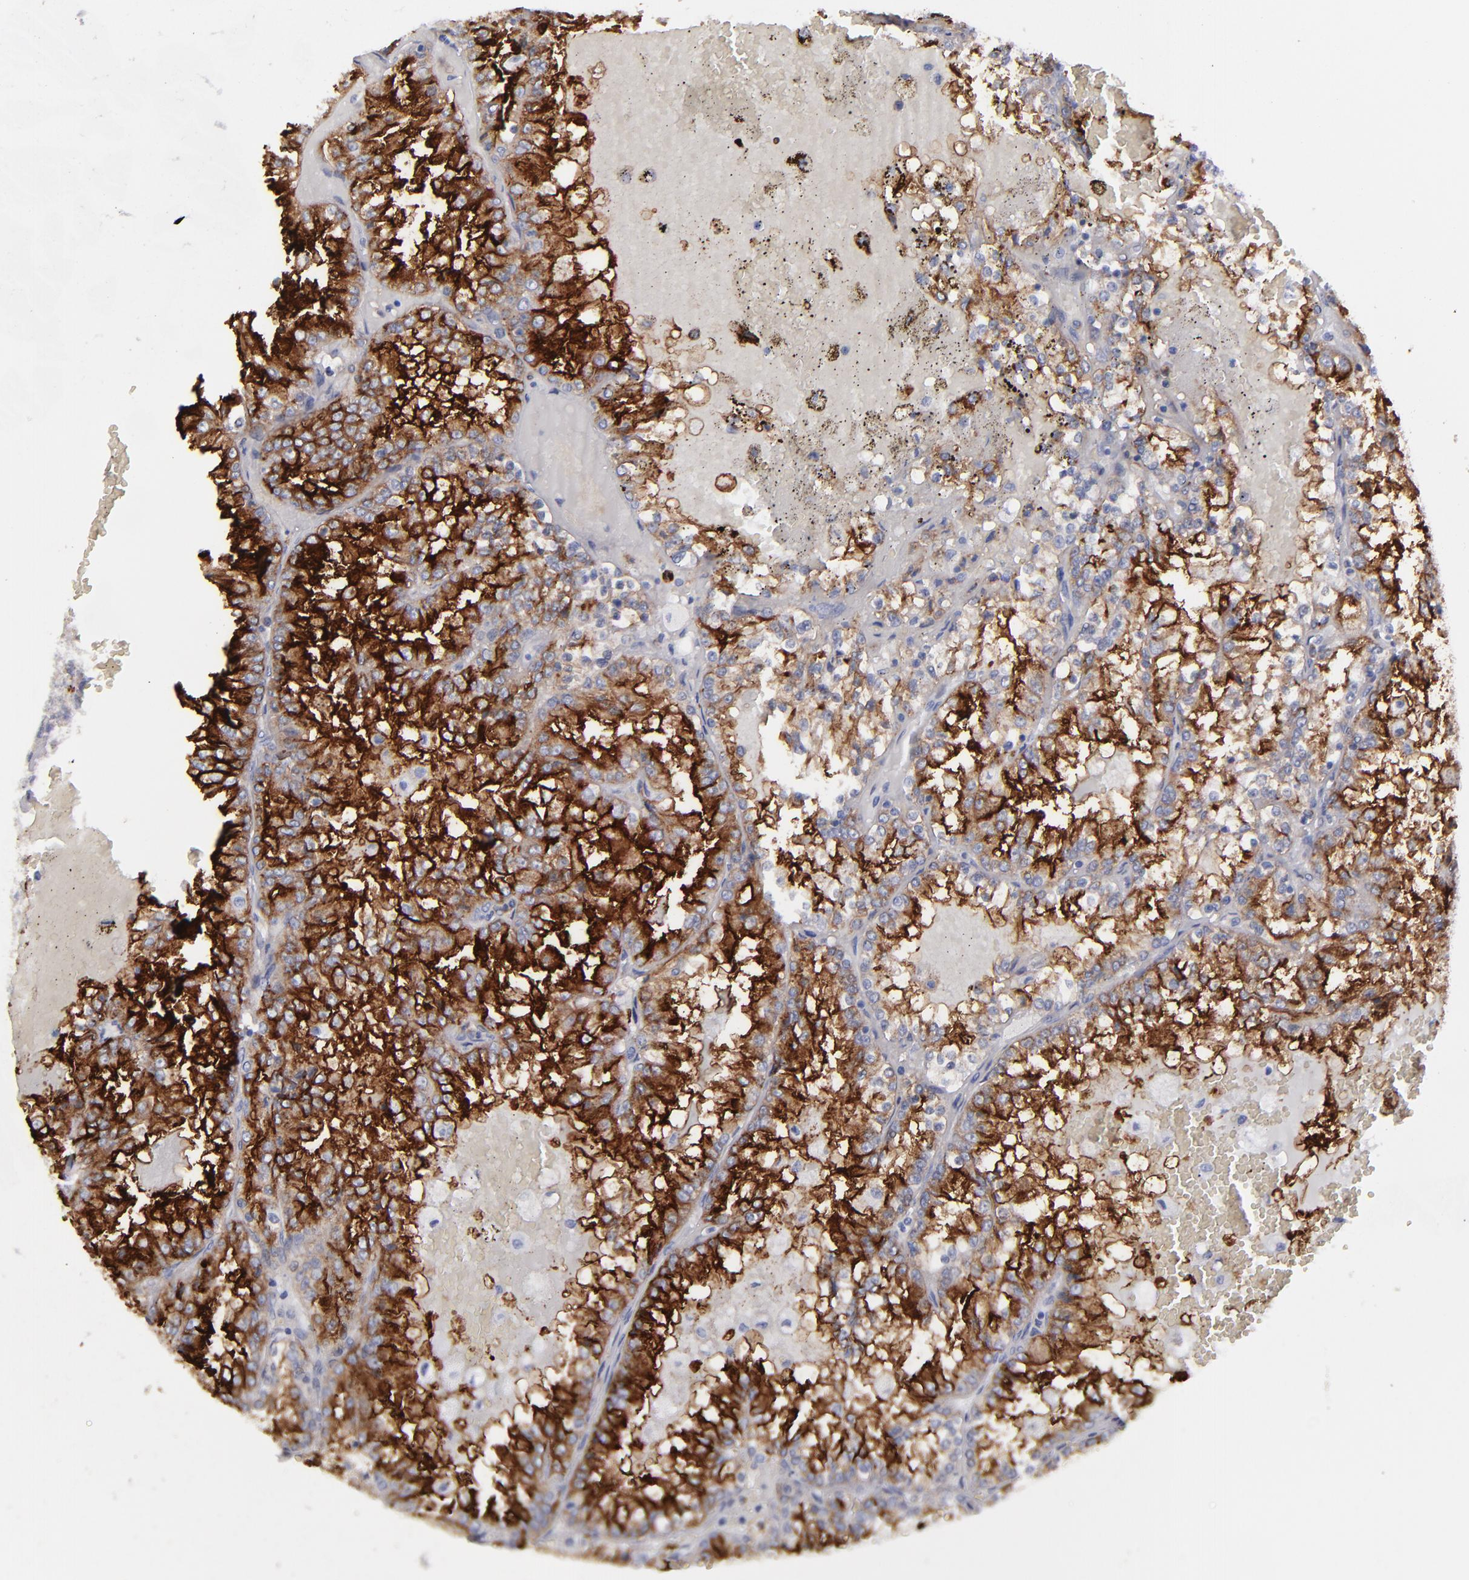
{"staining": {"intensity": "strong", "quantity": ">75%", "location": "cytoplasmic/membranous"}, "tissue": "renal cancer", "cell_type": "Tumor cells", "image_type": "cancer", "snomed": [{"axis": "morphology", "description": "Adenocarcinoma, NOS"}, {"axis": "topography", "description": "Kidney"}], "caption": "Protein expression analysis of human renal cancer (adenocarcinoma) reveals strong cytoplasmic/membranous positivity in approximately >75% of tumor cells.", "gene": "ANPEP", "patient": {"sex": "female", "age": 56}}